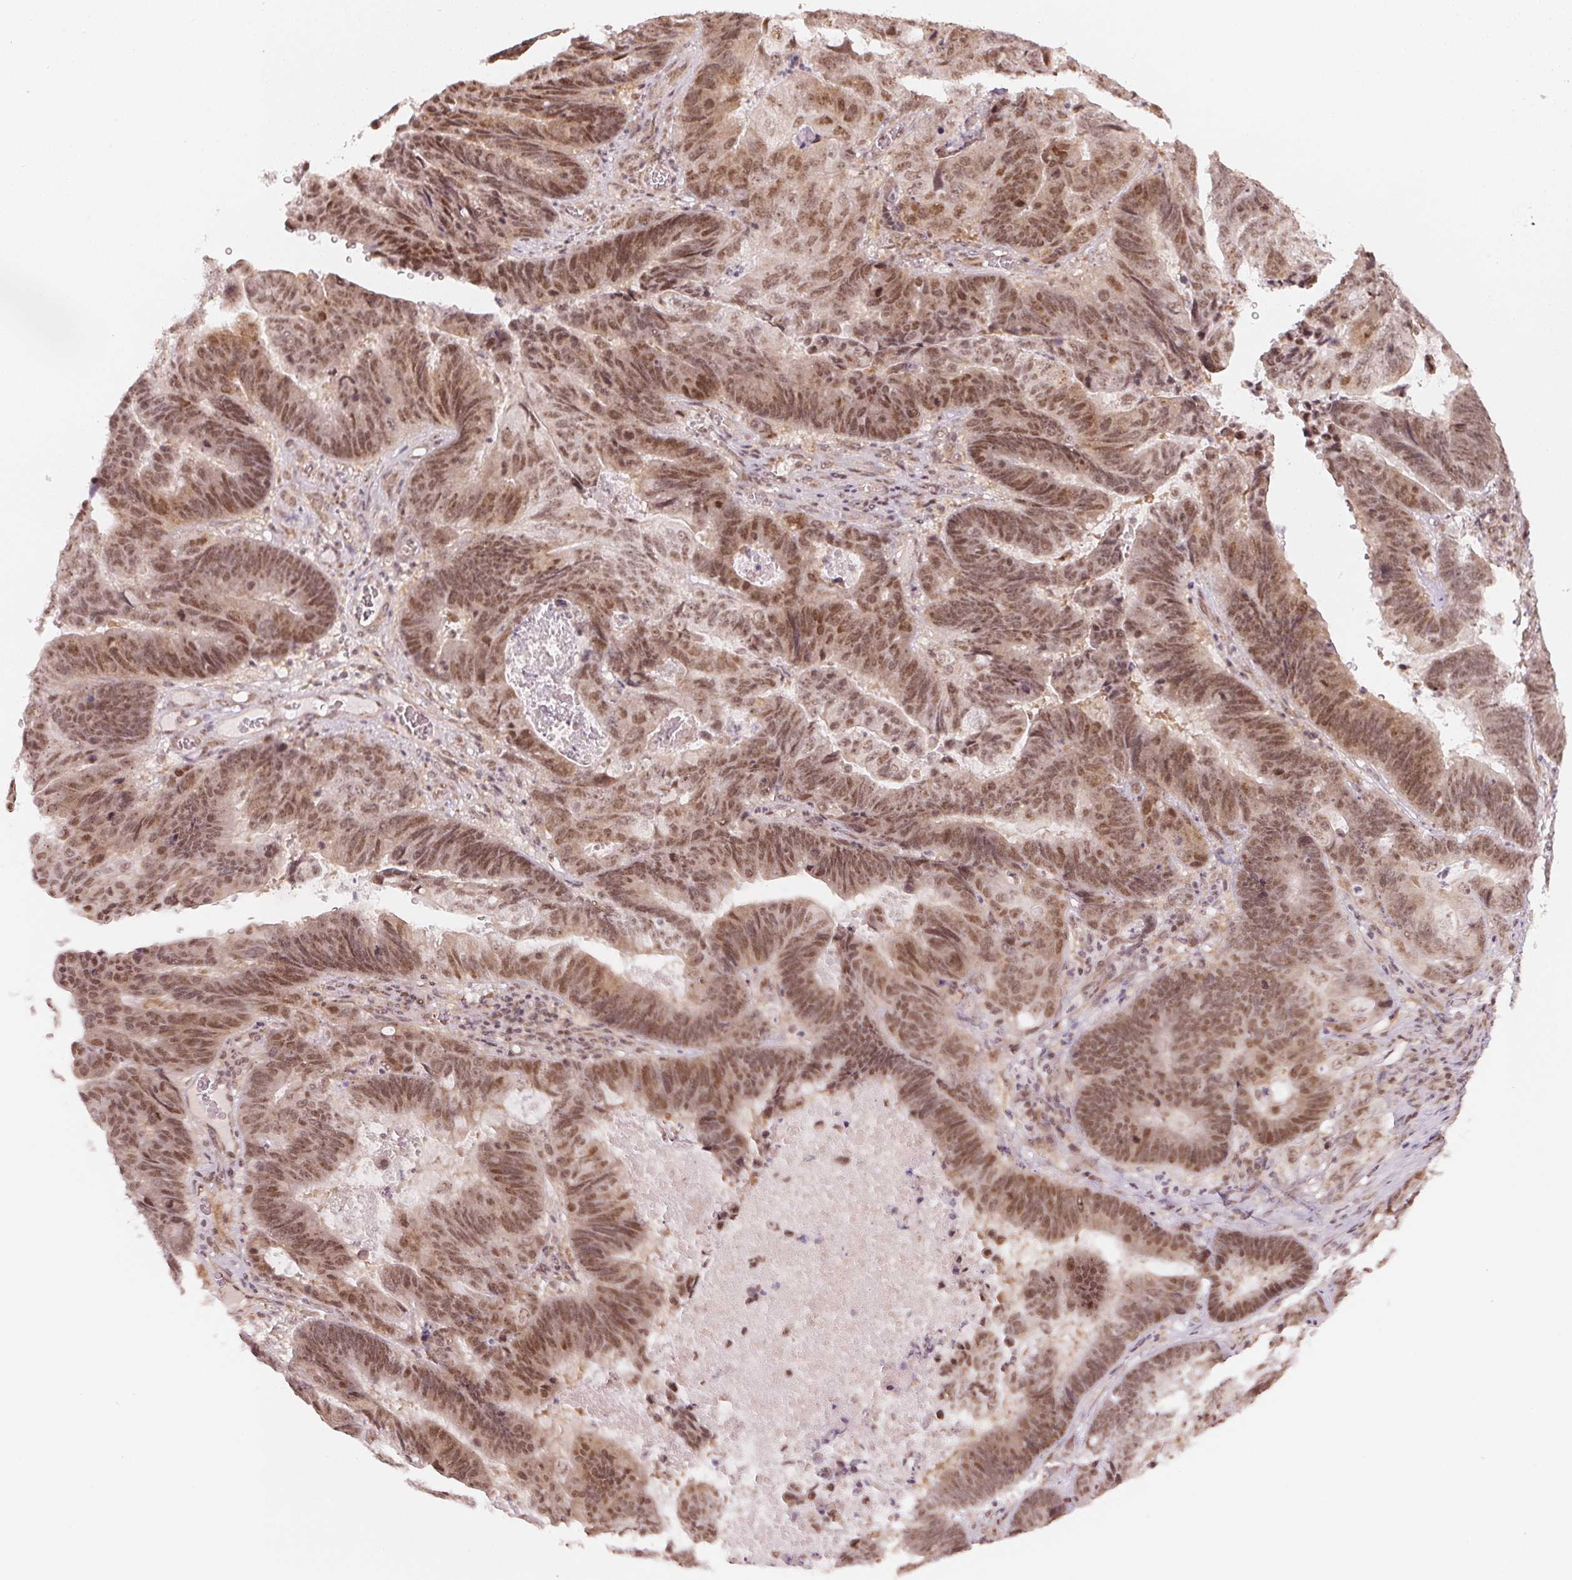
{"staining": {"intensity": "moderate", "quantity": ">75%", "location": "nuclear"}, "tissue": "lung cancer", "cell_type": "Tumor cells", "image_type": "cancer", "snomed": [{"axis": "morphology", "description": "Aneuploidy"}, {"axis": "morphology", "description": "Adenocarcinoma, NOS"}, {"axis": "morphology", "description": "Adenocarcinoma primary or metastatic"}, {"axis": "topography", "description": "Lung"}], "caption": "Adenocarcinoma (lung) stained with a protein marker reveals moderate staining in tumor cells.", "gene": "KAT6A", "patient": {"sex": "female", "age": 75}}